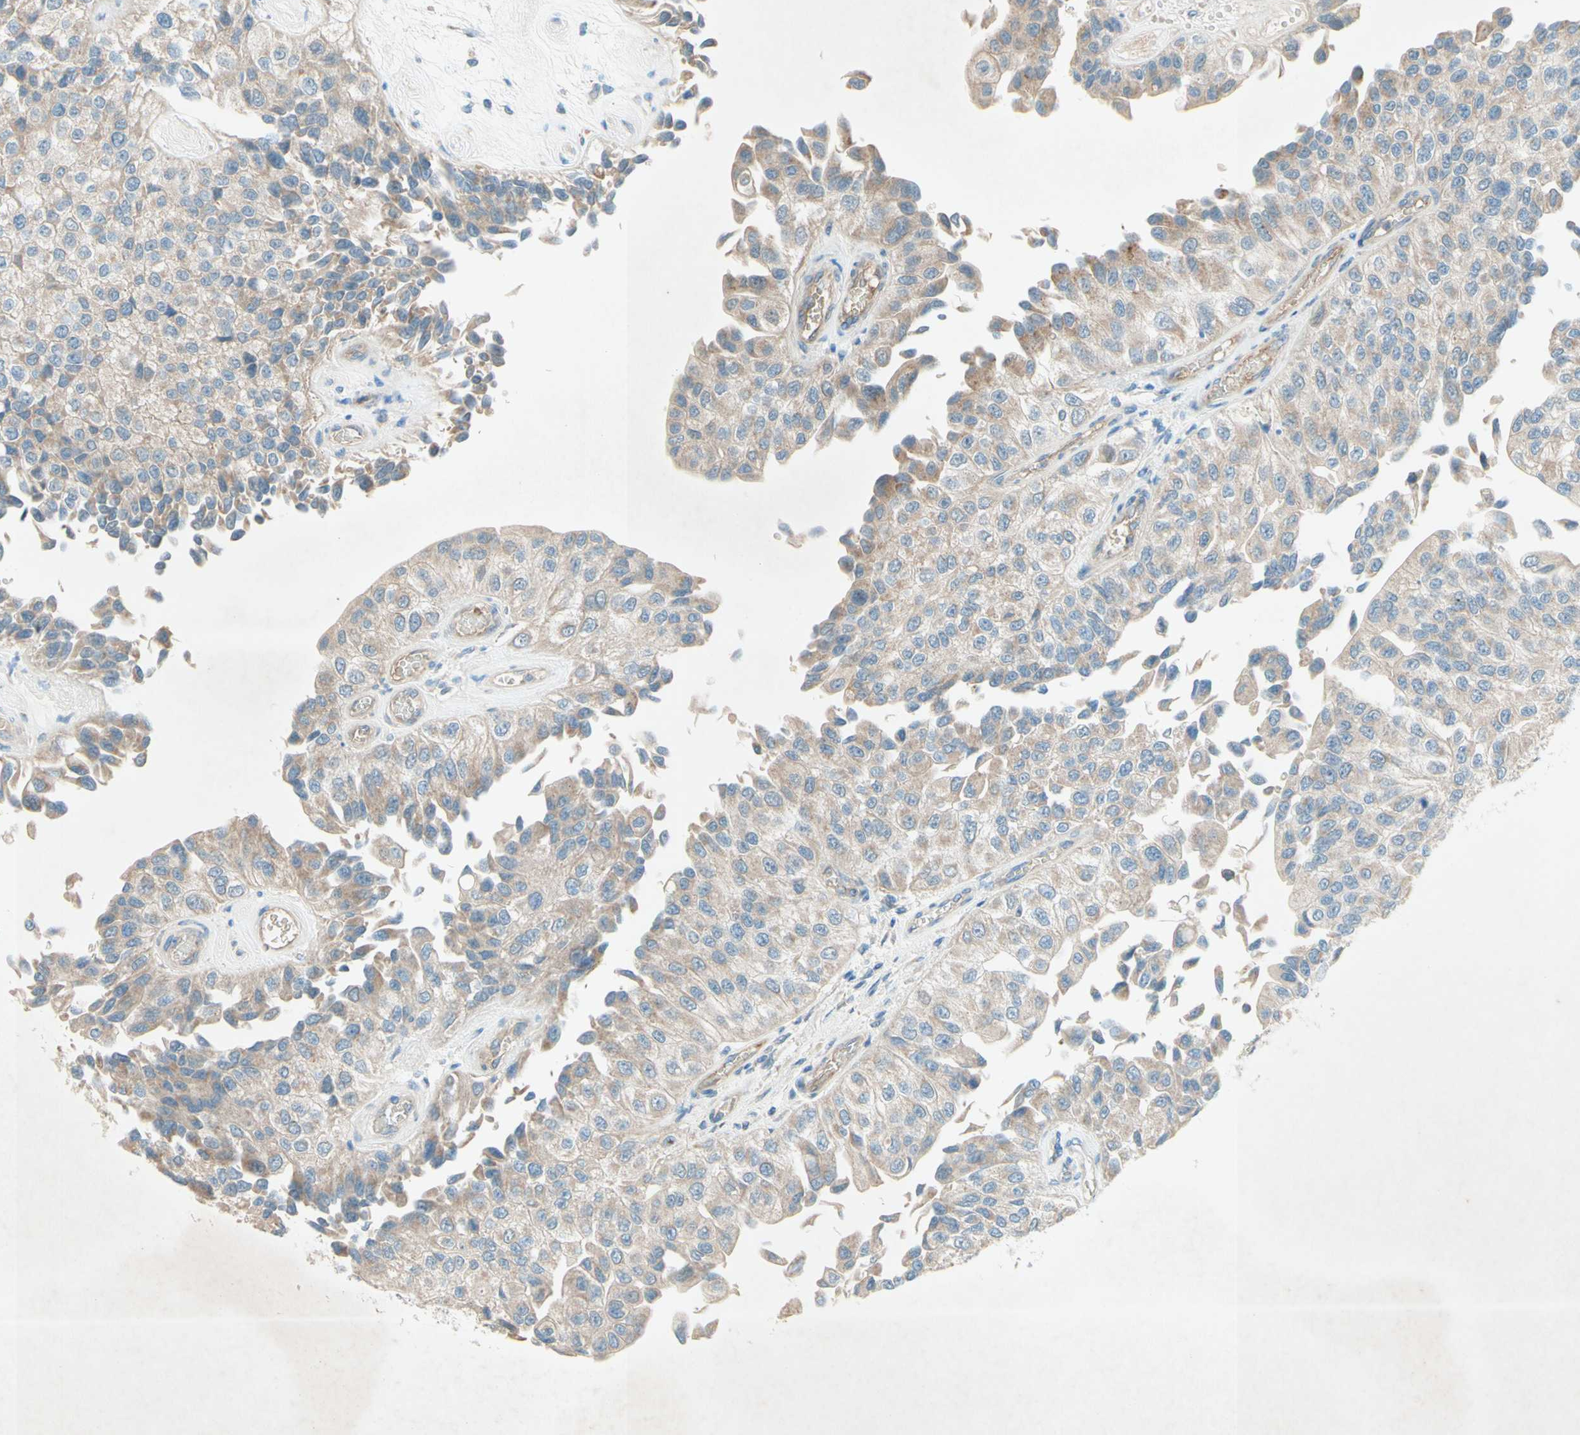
{"staining": {"intensity": "weak", "quantity": "25%-75%", "location": "cytoplasmic/membranous"}, "tissue": "urothelial cancer", "cell_type": "Tumor cells", "image_type": "cancer", "snomed": [{"axis": "morphology", "description": "Urothelial carcinoma, High grade"}, {"axis": "topography", "description": "Kidney"}, {"axis": "topography", "description": "Urinary bladder"}], "caption": "An immunohistochemistry (IHC) photomicrograph of neoplastic tissue is shown. Protein staining in brown shows weak cytoplasmic/membranous positivity in urothelial carcinoma (high-grade) within tumor cells.", "gene": "IL2", "patient": {"sex": "male", "age": 77}}